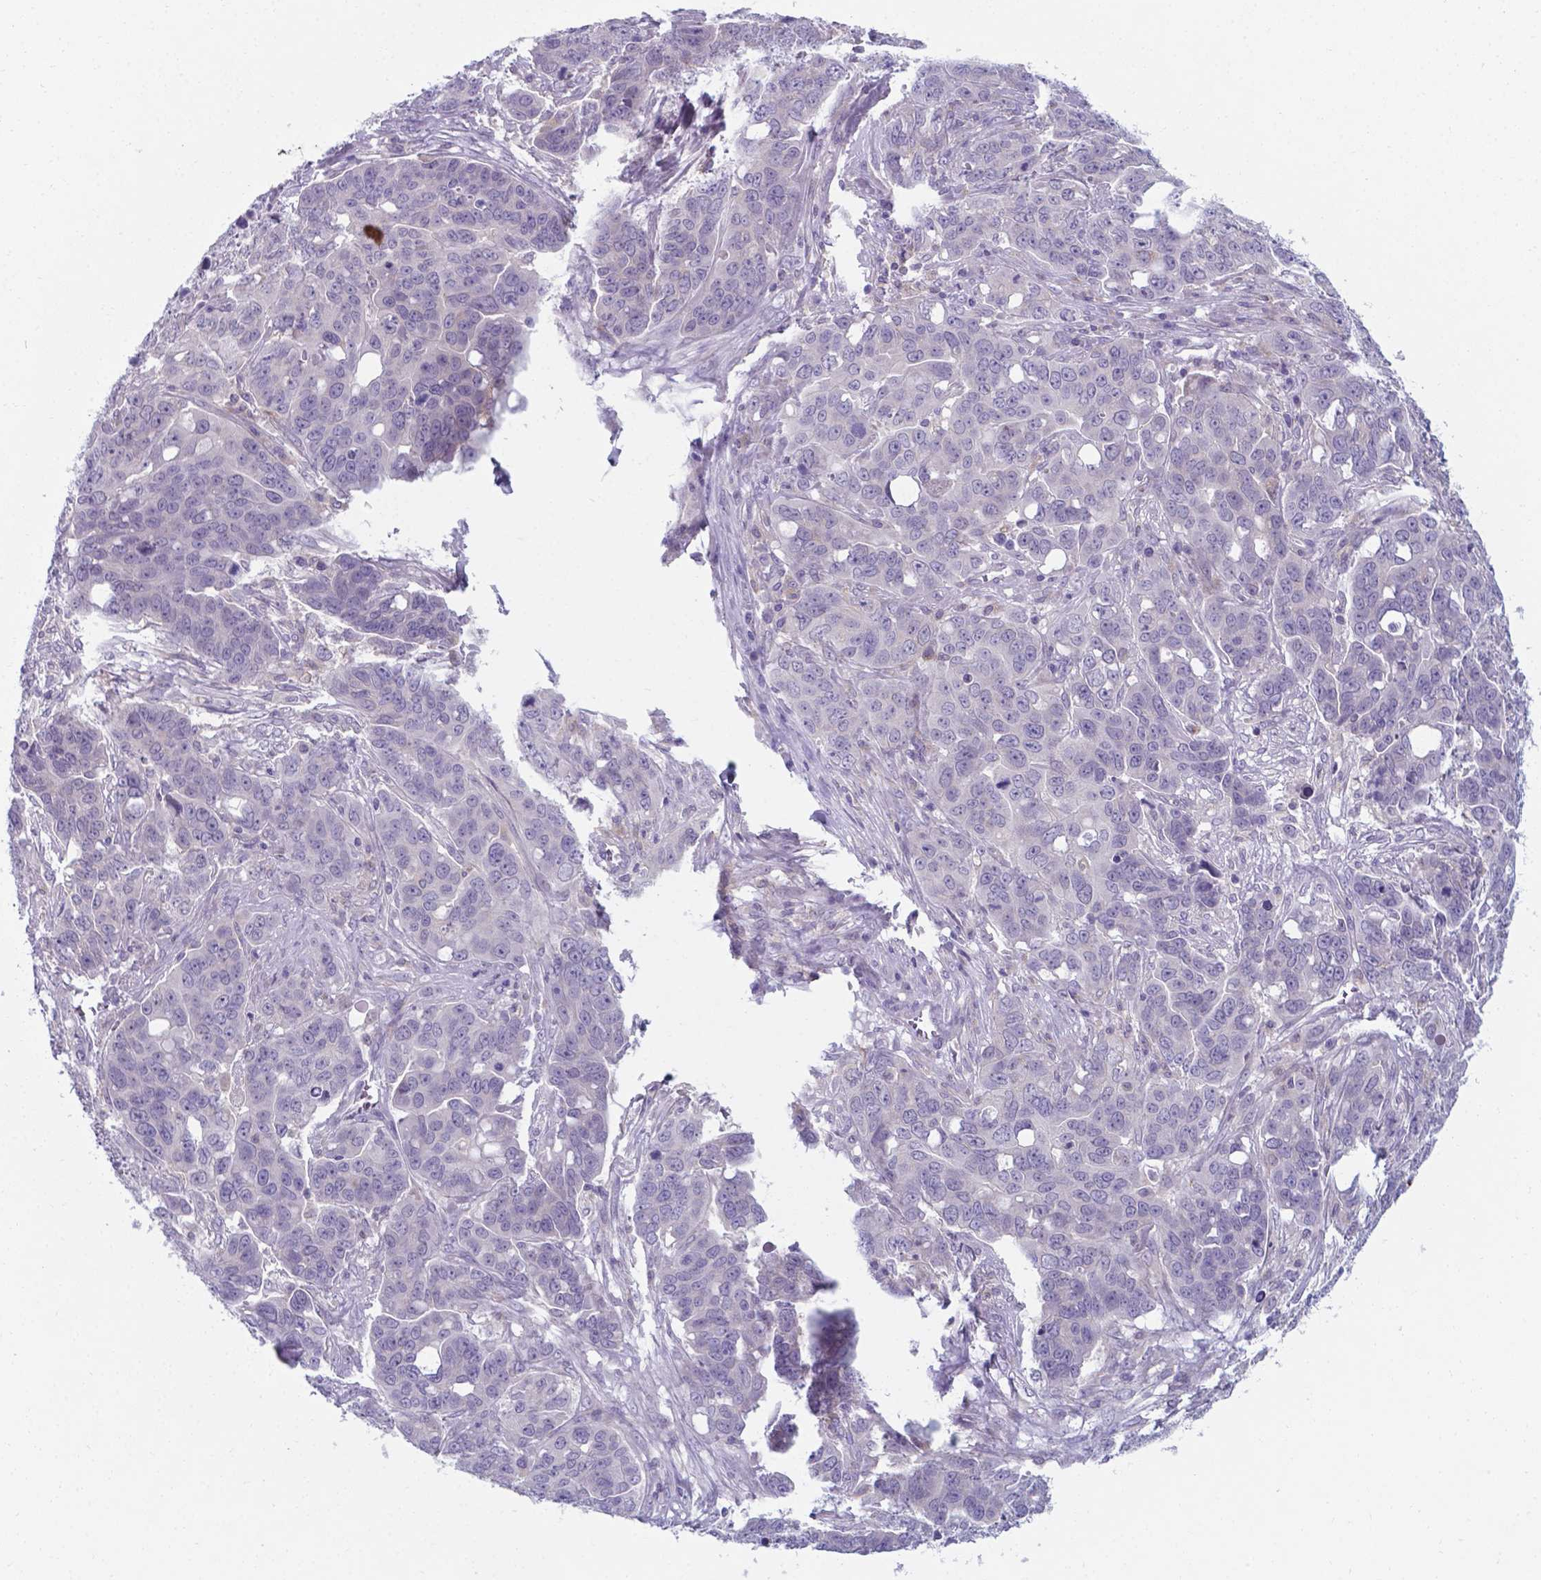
{"staining": {"intensity": "negative", "quantity": "none", "location": "none"}, "tissue": "ovarian cancer", "cell_type": "Tumor cells", "image_type": "cancer", "snomed": [{"axis": "morphology", "description": "Carcinoma, endometroid"}, {"axis": "topography", "description": "Ovary"}], "caption": "Immunohistochemical staining of ovarian cancer demonstrates no significant positivity in tumor cells.", "gene": "AP5B1", "patient": {"sex": "female", "age": 78}}